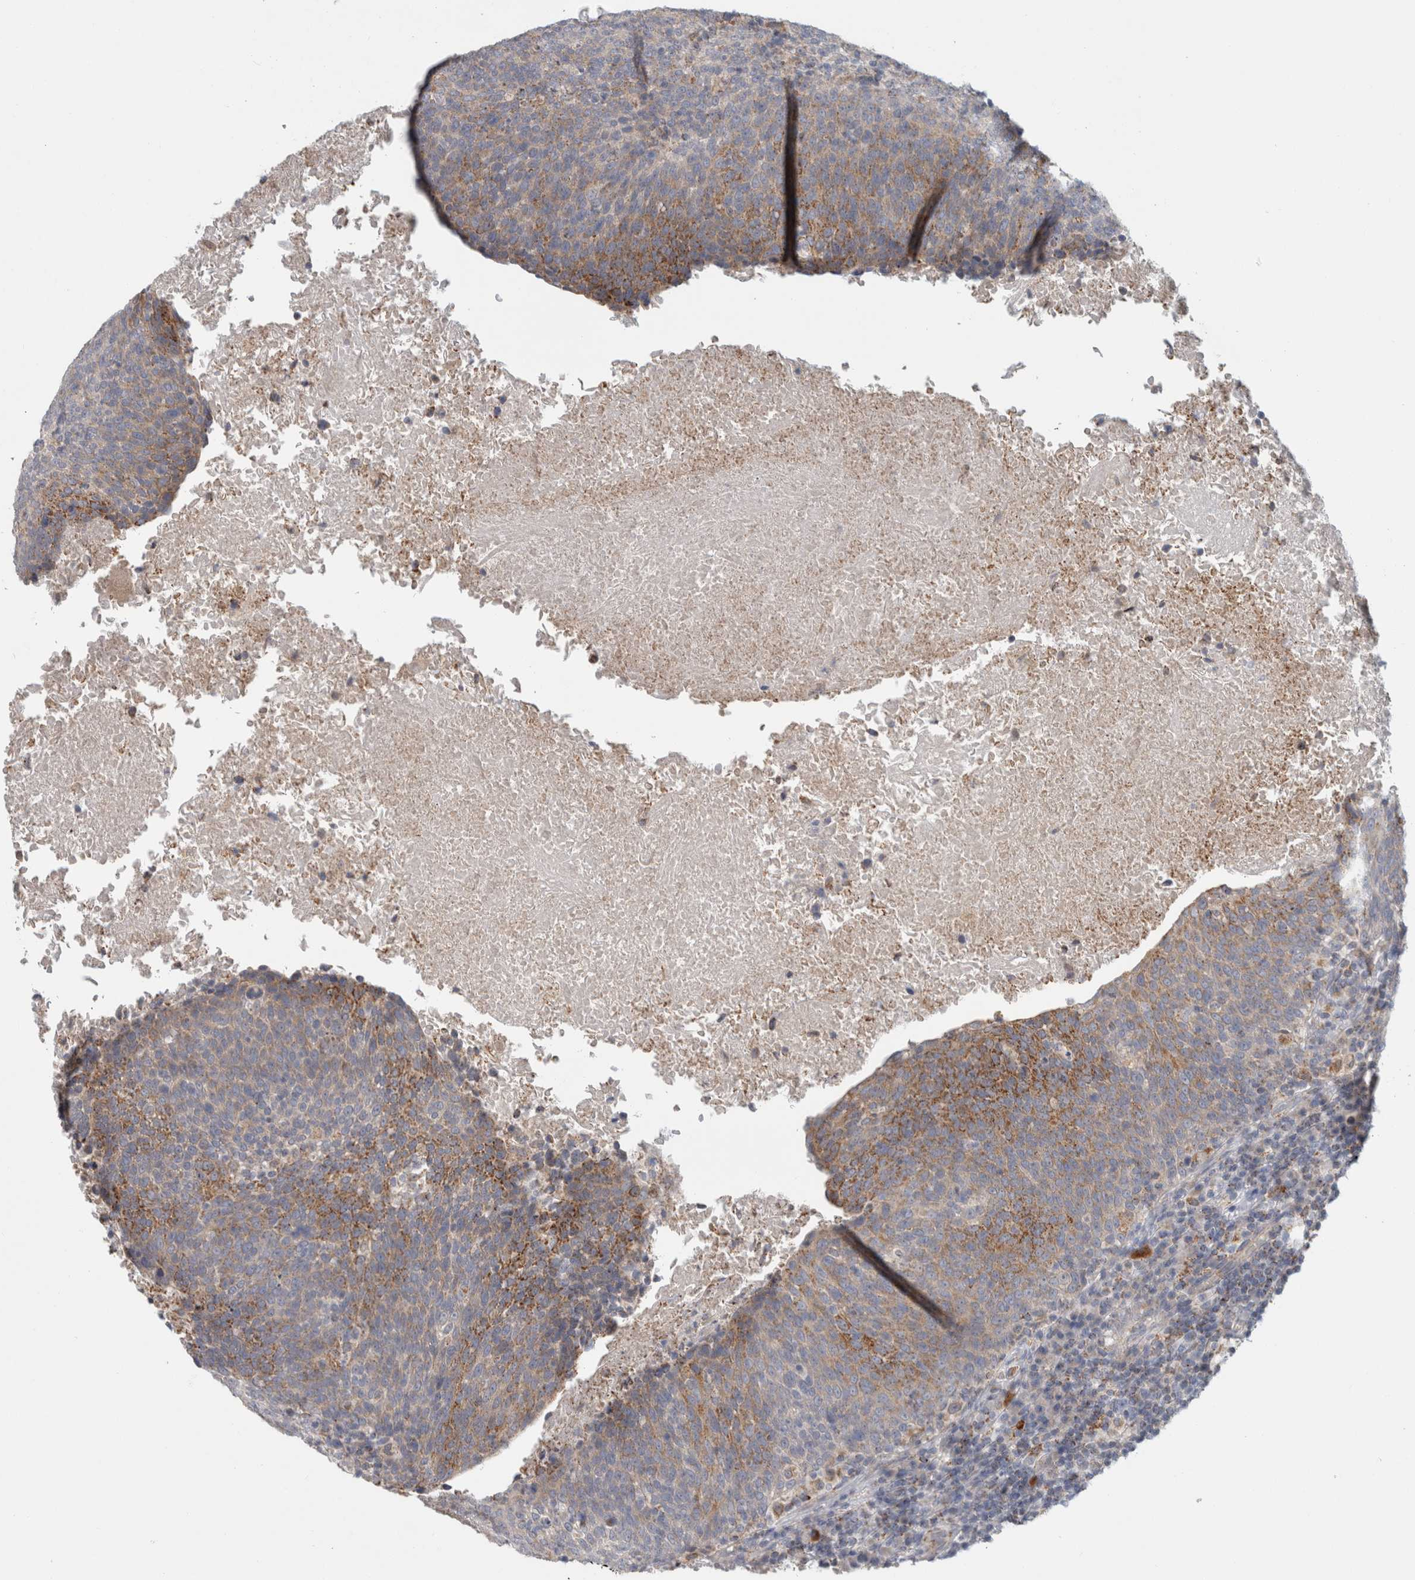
{"staining": {"intensity": "moderate", "quantity": "25%-75%", "location": "cytoplasmic/membranous"}, "tissue": "head and neck cancer", "cell_type": "Tumor cells", "image_type": "cancer", "snomed": [{"axis": "morphology", "description": "Squamous cell carcinoma, NOS"}, {"axis": "morphology", "description": "Squamous cell carcinoma, metastatic, NOS"}, {"axis": "topography", "description": "Lymph node"}, {"axis": "topography", "description": "Head-Neck"}], "caption": "Moderate cytoplasmic/membranous protein positivity is seen in about 25%-75% of tumor cells in head and neck cancer (metastatic squamous cell carcinoma). (Brightfield microscopy of DAB IHC at high magnification).", "gene": "RAB18", "patient": {"sex": "male", "age": 62}}